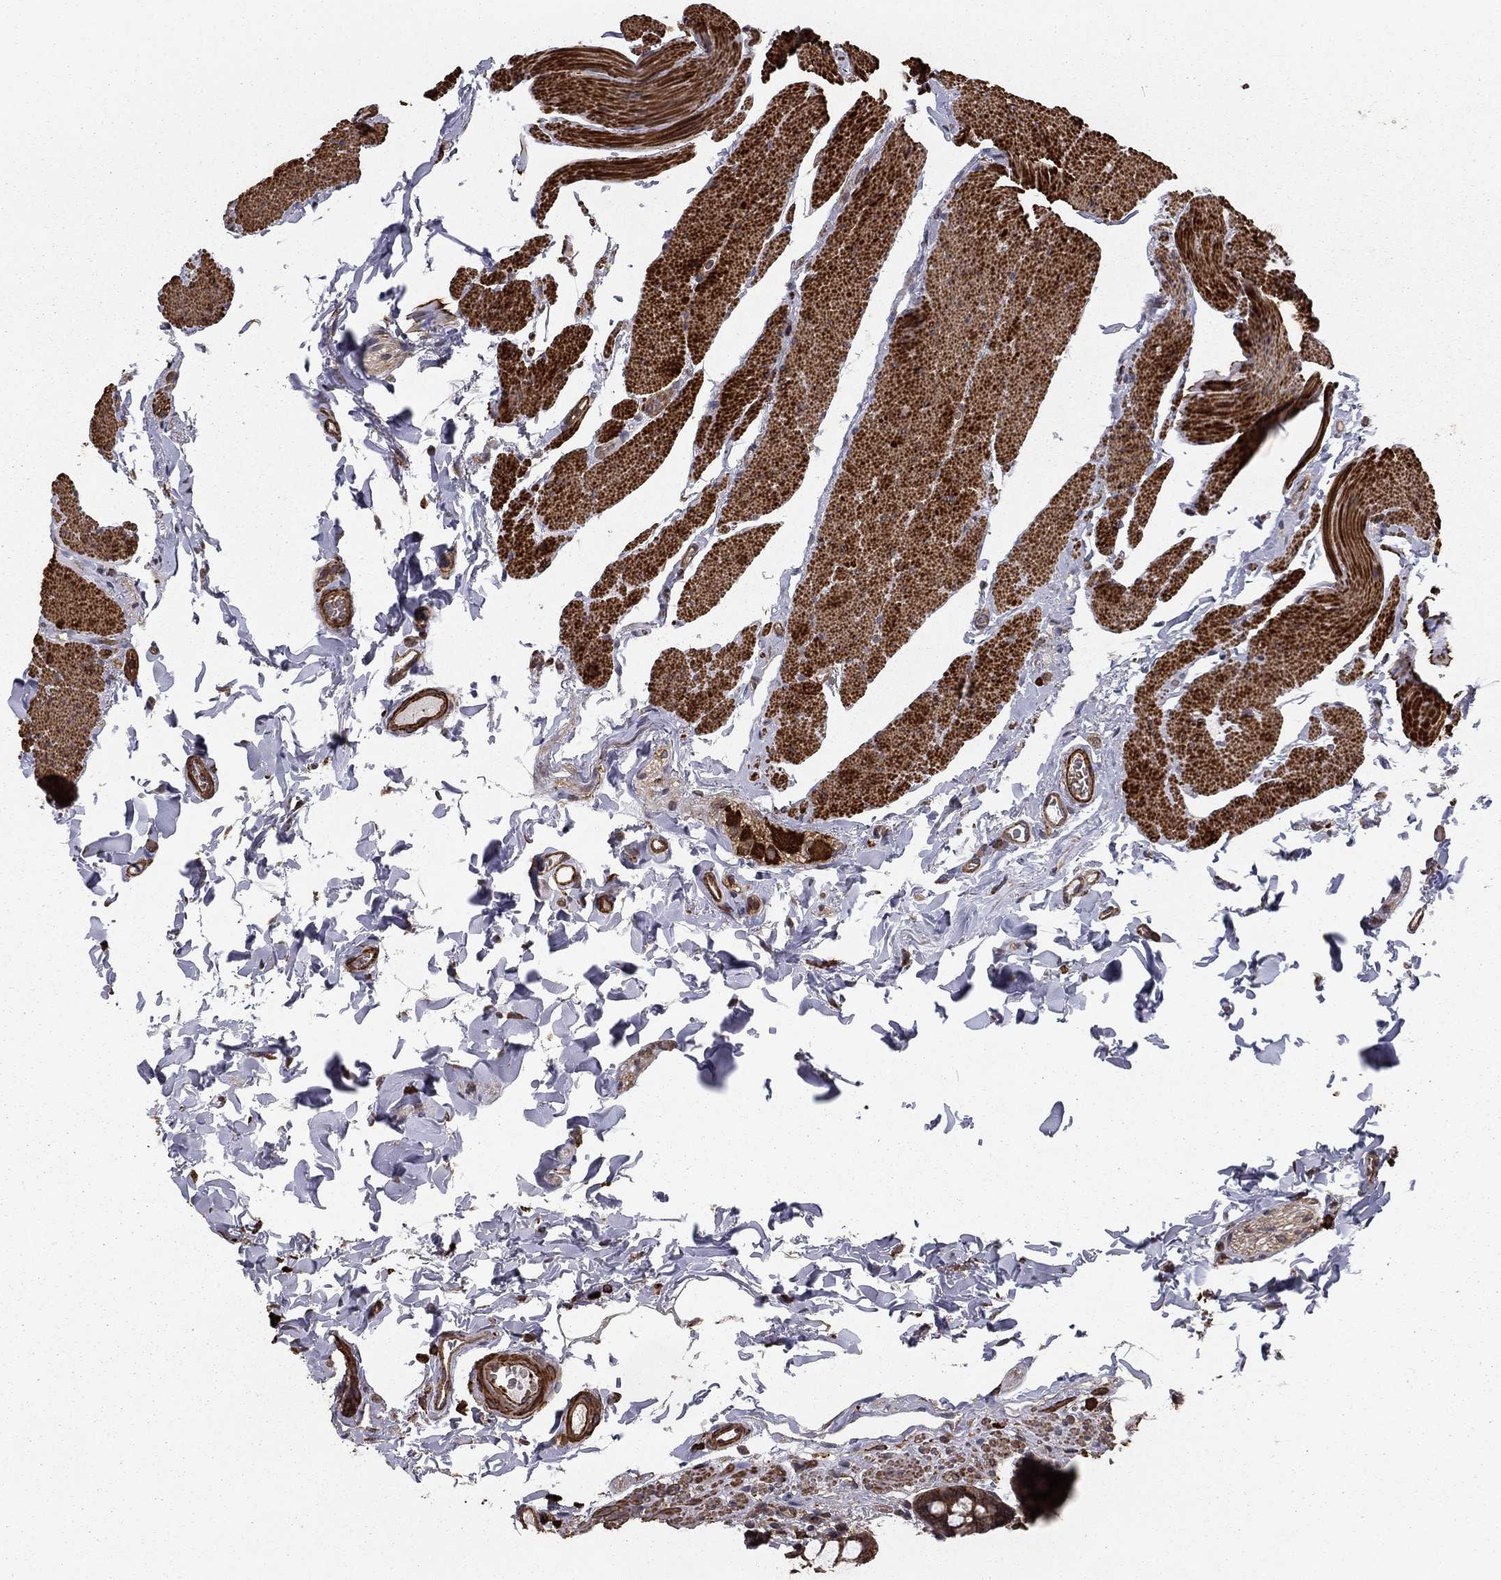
{"staining": {"intensity": "moderate", "quantity": "<25%", "location": "cytoplasmic/membranous"}, "tissue": "colon", "cell_type": "Endothelial cells", "image_type": "normal", "snomed": [{"axis": "morphology", "description": "Normal tissue, NOS"}, {"axis": "topography", "description": "Colon"}], "caption": "The immunohistochemical stain shows moderate cytoplasmic/membranous expression in endothelial cells of benign colon. Immunohistochemistry (ihc) stains the protein in brown and the nuclei are stained blue.", "gene": "HABP4", "patient": {"sex": "female", "age": 86}}